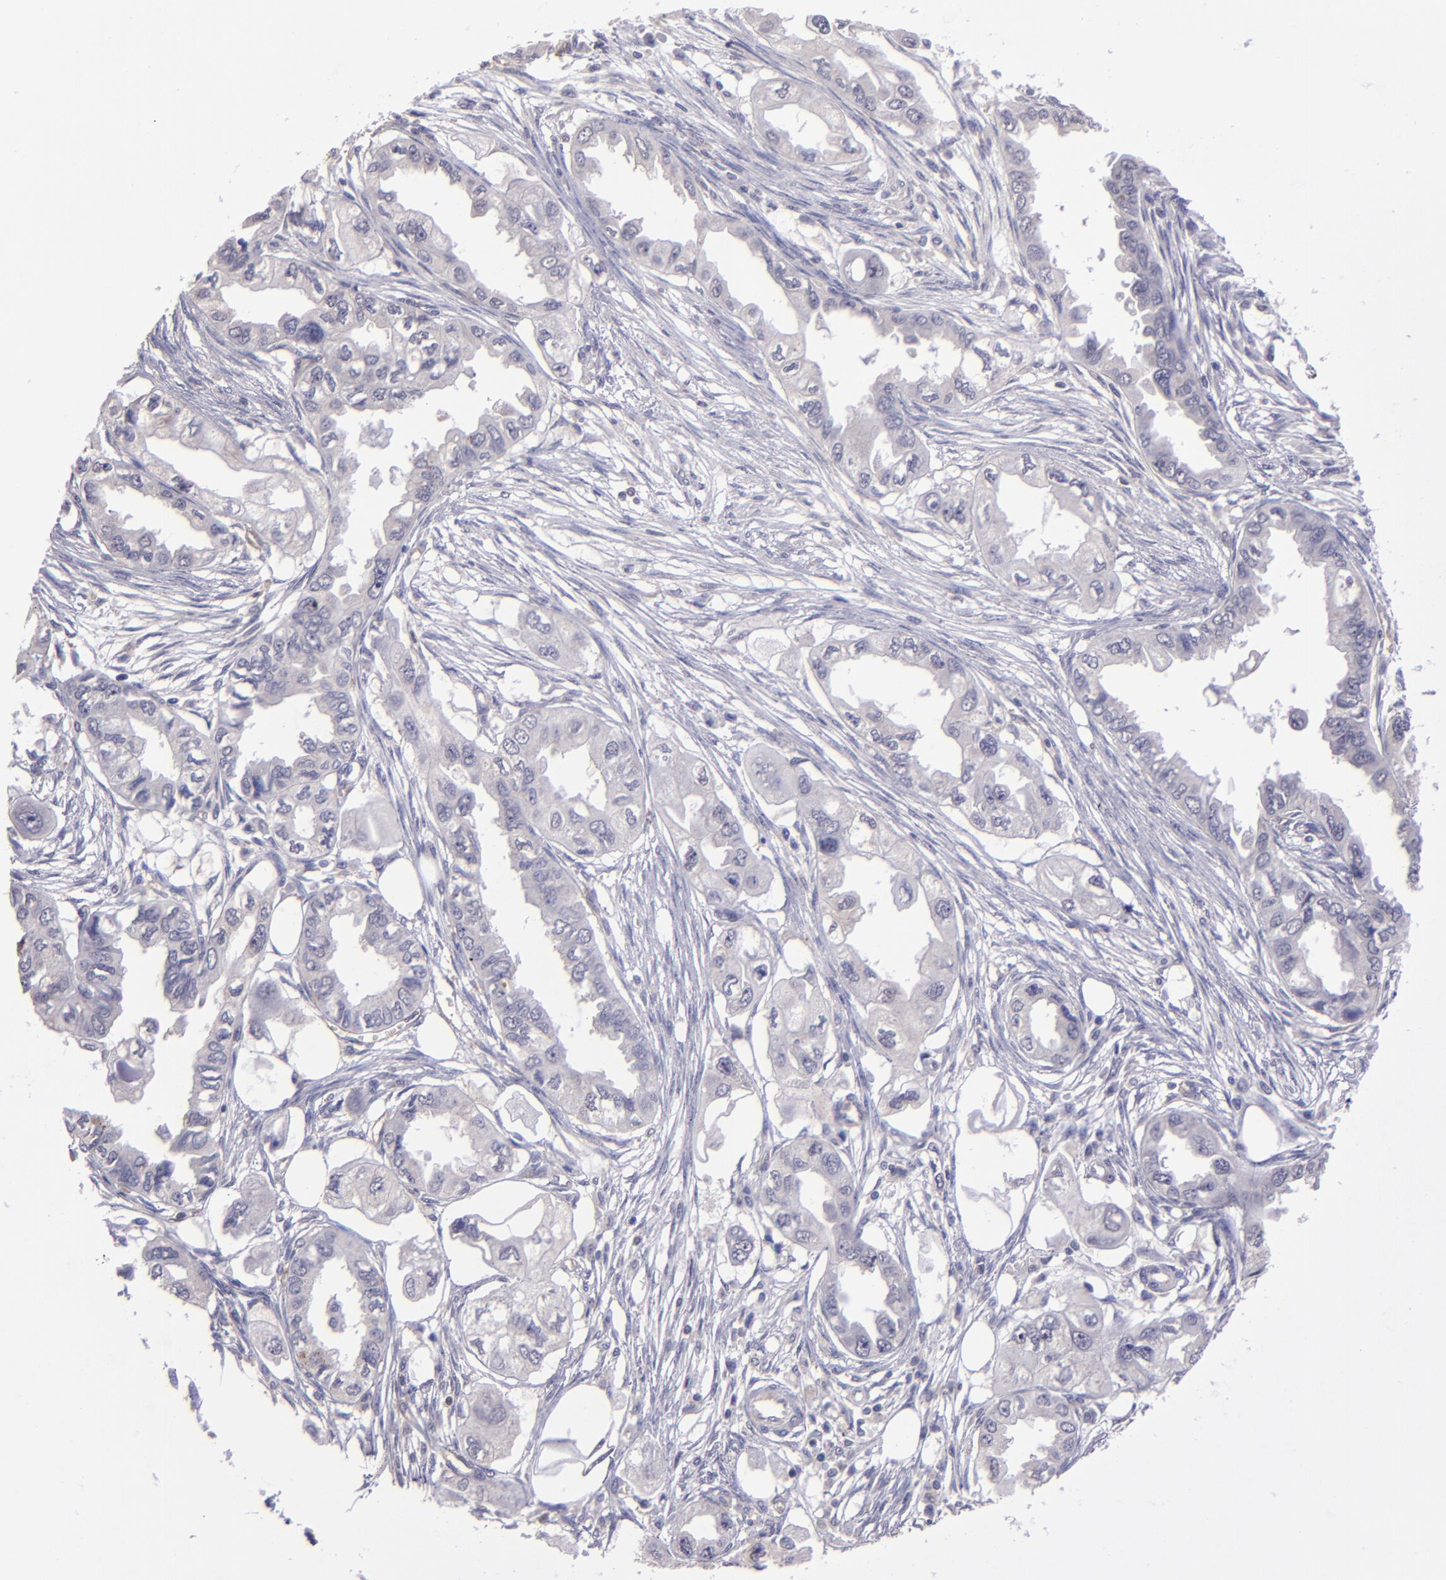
{"staining": {"intensity": "negative", "quantity": "none", "location": "none"}, "tissue": "endometrial cancer", "cell_type": "Tumor cells", "image_type": "cancer", "snomed": [{"axis": "morphology", "description": "Adenocarcinoma, NOS"}, {"axis": "topography", "description": "Endometrium"}], "caption": "Histopathology image shows no significant protein expression in tumor cells of endometrial cancer (adenocarcinoma).", "gene": "CEBPE", "patient": {"sex": "female", "age": 67}}